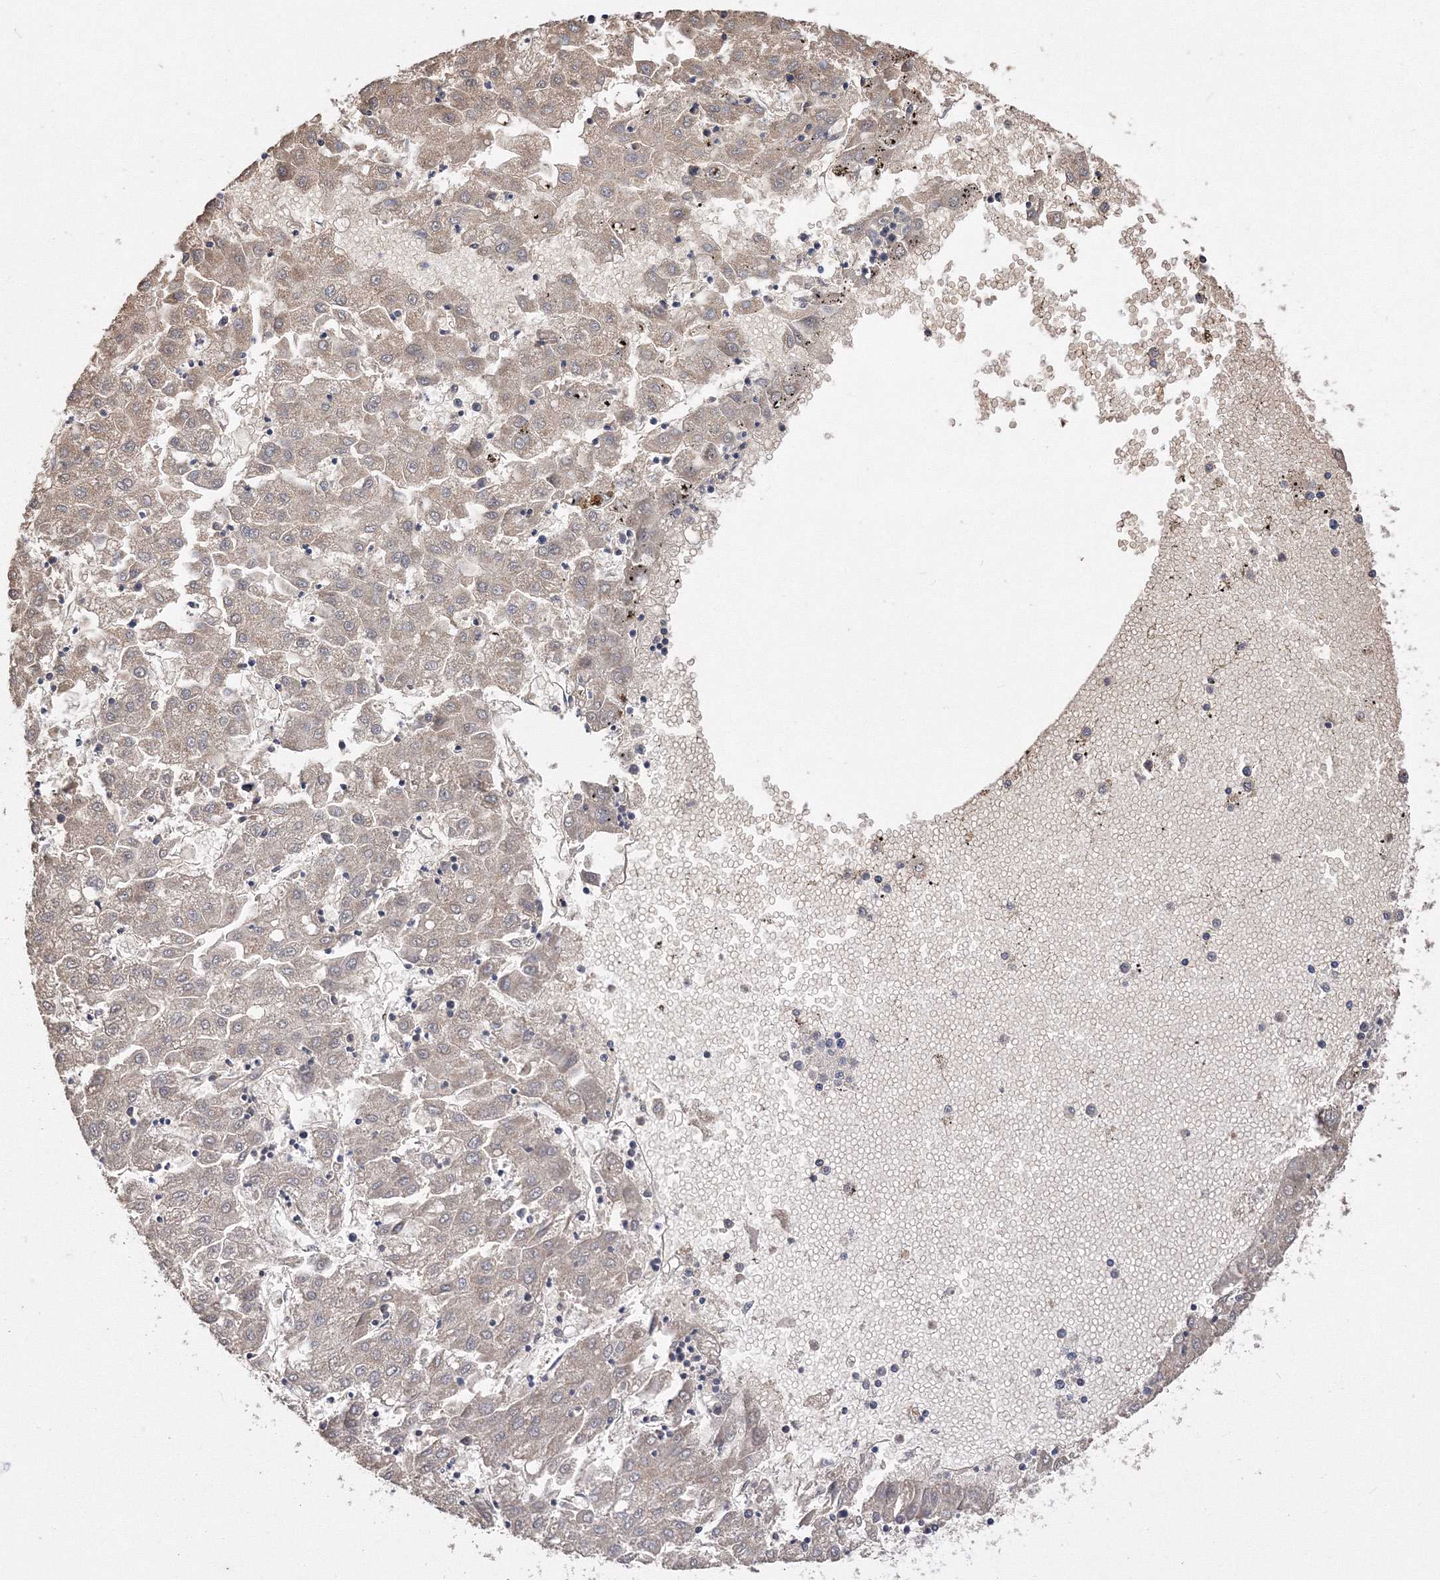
{"staining": {"intensity": "weak", "quantity": "25%-75%", "location": "cytoplasmic/membranous"}, "tissue": "liver cancer", "cell_type": "Tumor cells", "image_type": "cancer", "snomed": [{"axis": "morphology", "description": "Carcinoma, Hepatocellular, NOS"}, {"axis": "topography", "description": "Liver"}], "caption": "This is an image of IHC staining of liver cancer (hepatocellular carcinoma), which shows weak positivity in the cytoplasmic/membranous of tumor cells.", "gene": "GPN1", "patient": {"sex": "male", "age": 72}}